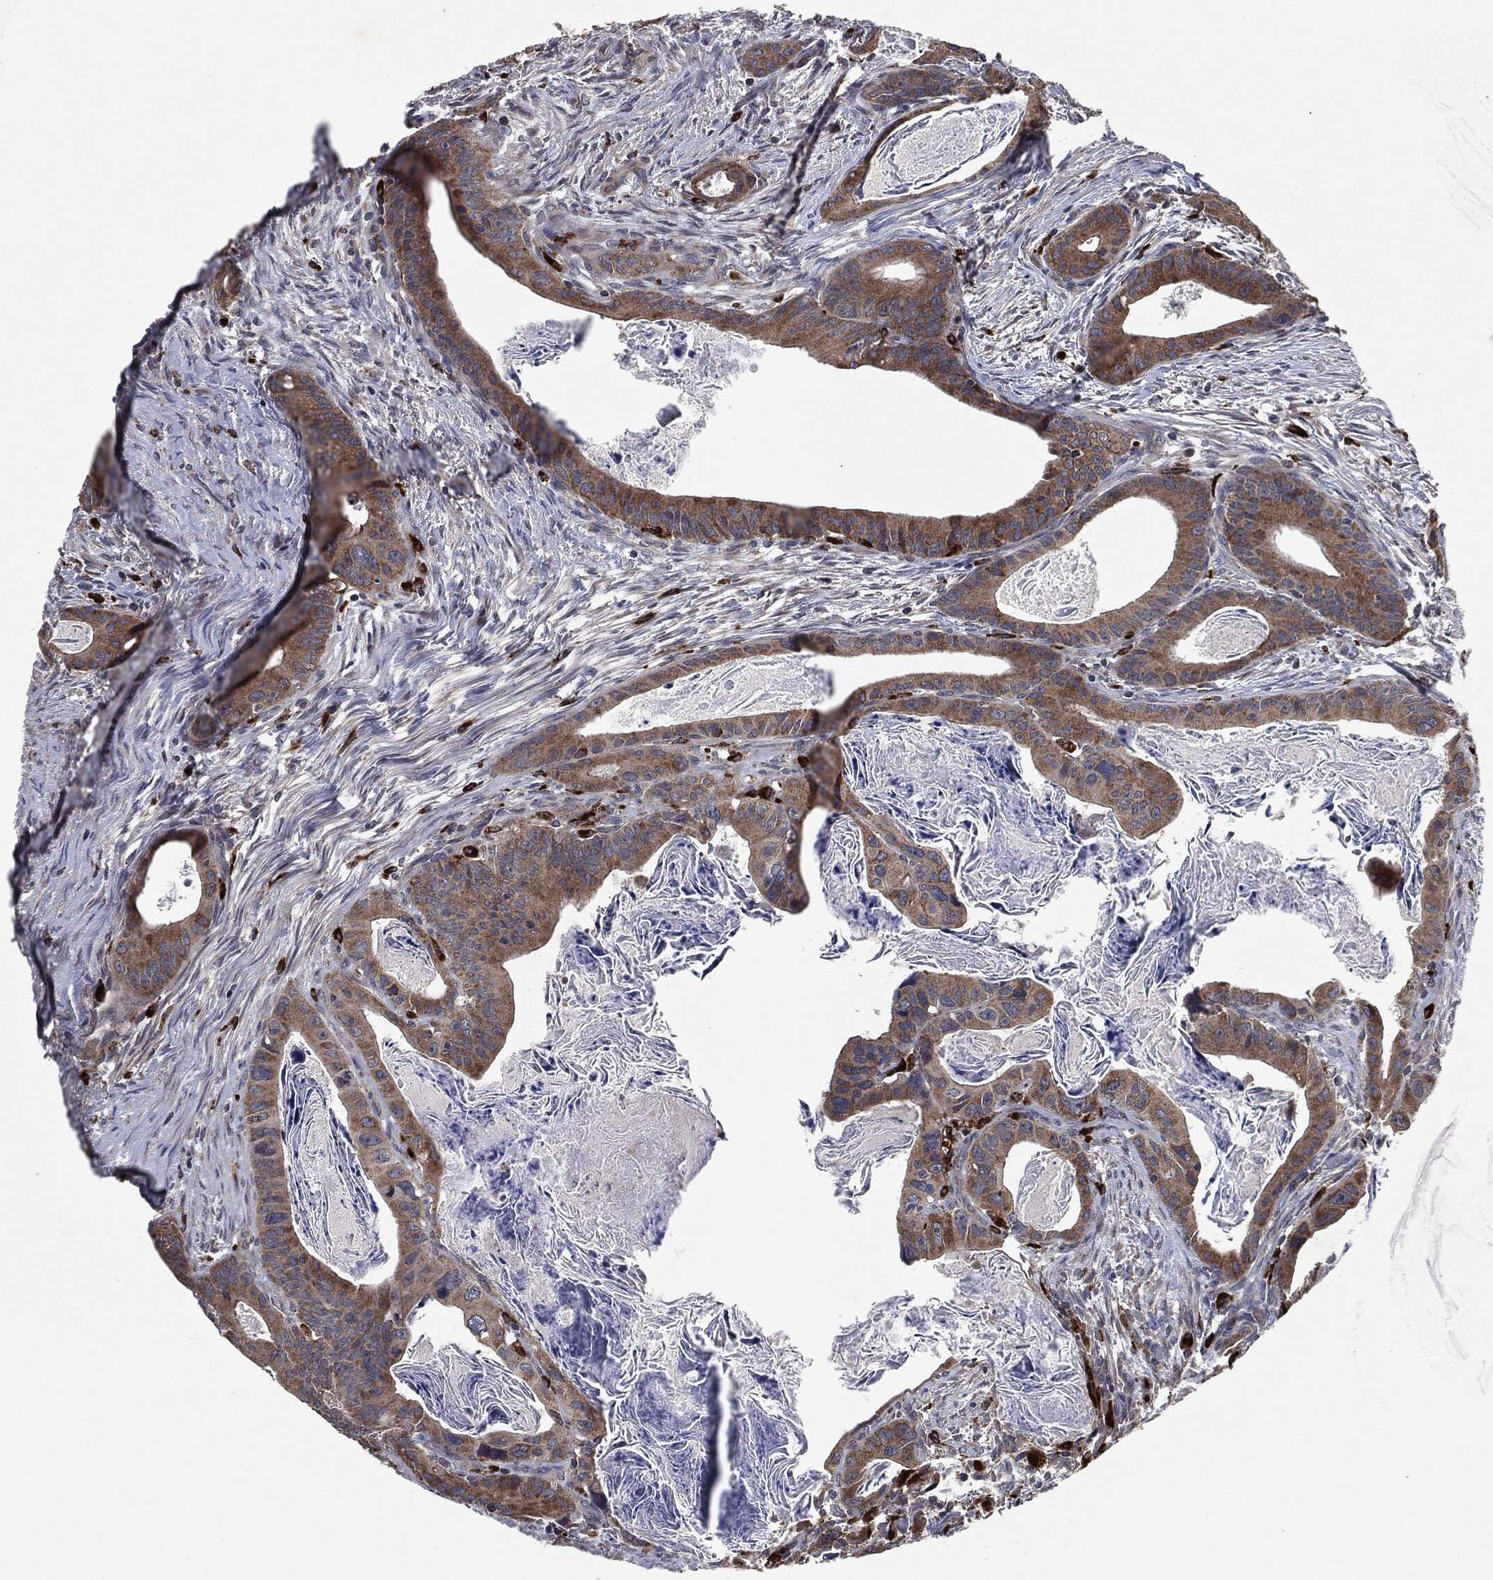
{"staining": {"intensity": "moderate", "quantity": ">75%", "location": "cytoplasmic/membranous"}, "tissue": "colorectal cancer", "cell_type": "Tumor cells", "image_type": "cancer", "snomed": [{"axis": "morphology", "description": "Adenocarcinoma, NOS"}, {"axis": "topography", "description": "Rectum"}], "caption": "Immunohistochemical staining of human adenocarcinoma (colorectal) reveals medium levels of moderate cytoplasmic/membranous positivity in about >75% of tumor cells.", "gene": "SLC31A2", "patient": {"sex": "male", "age": 64}}